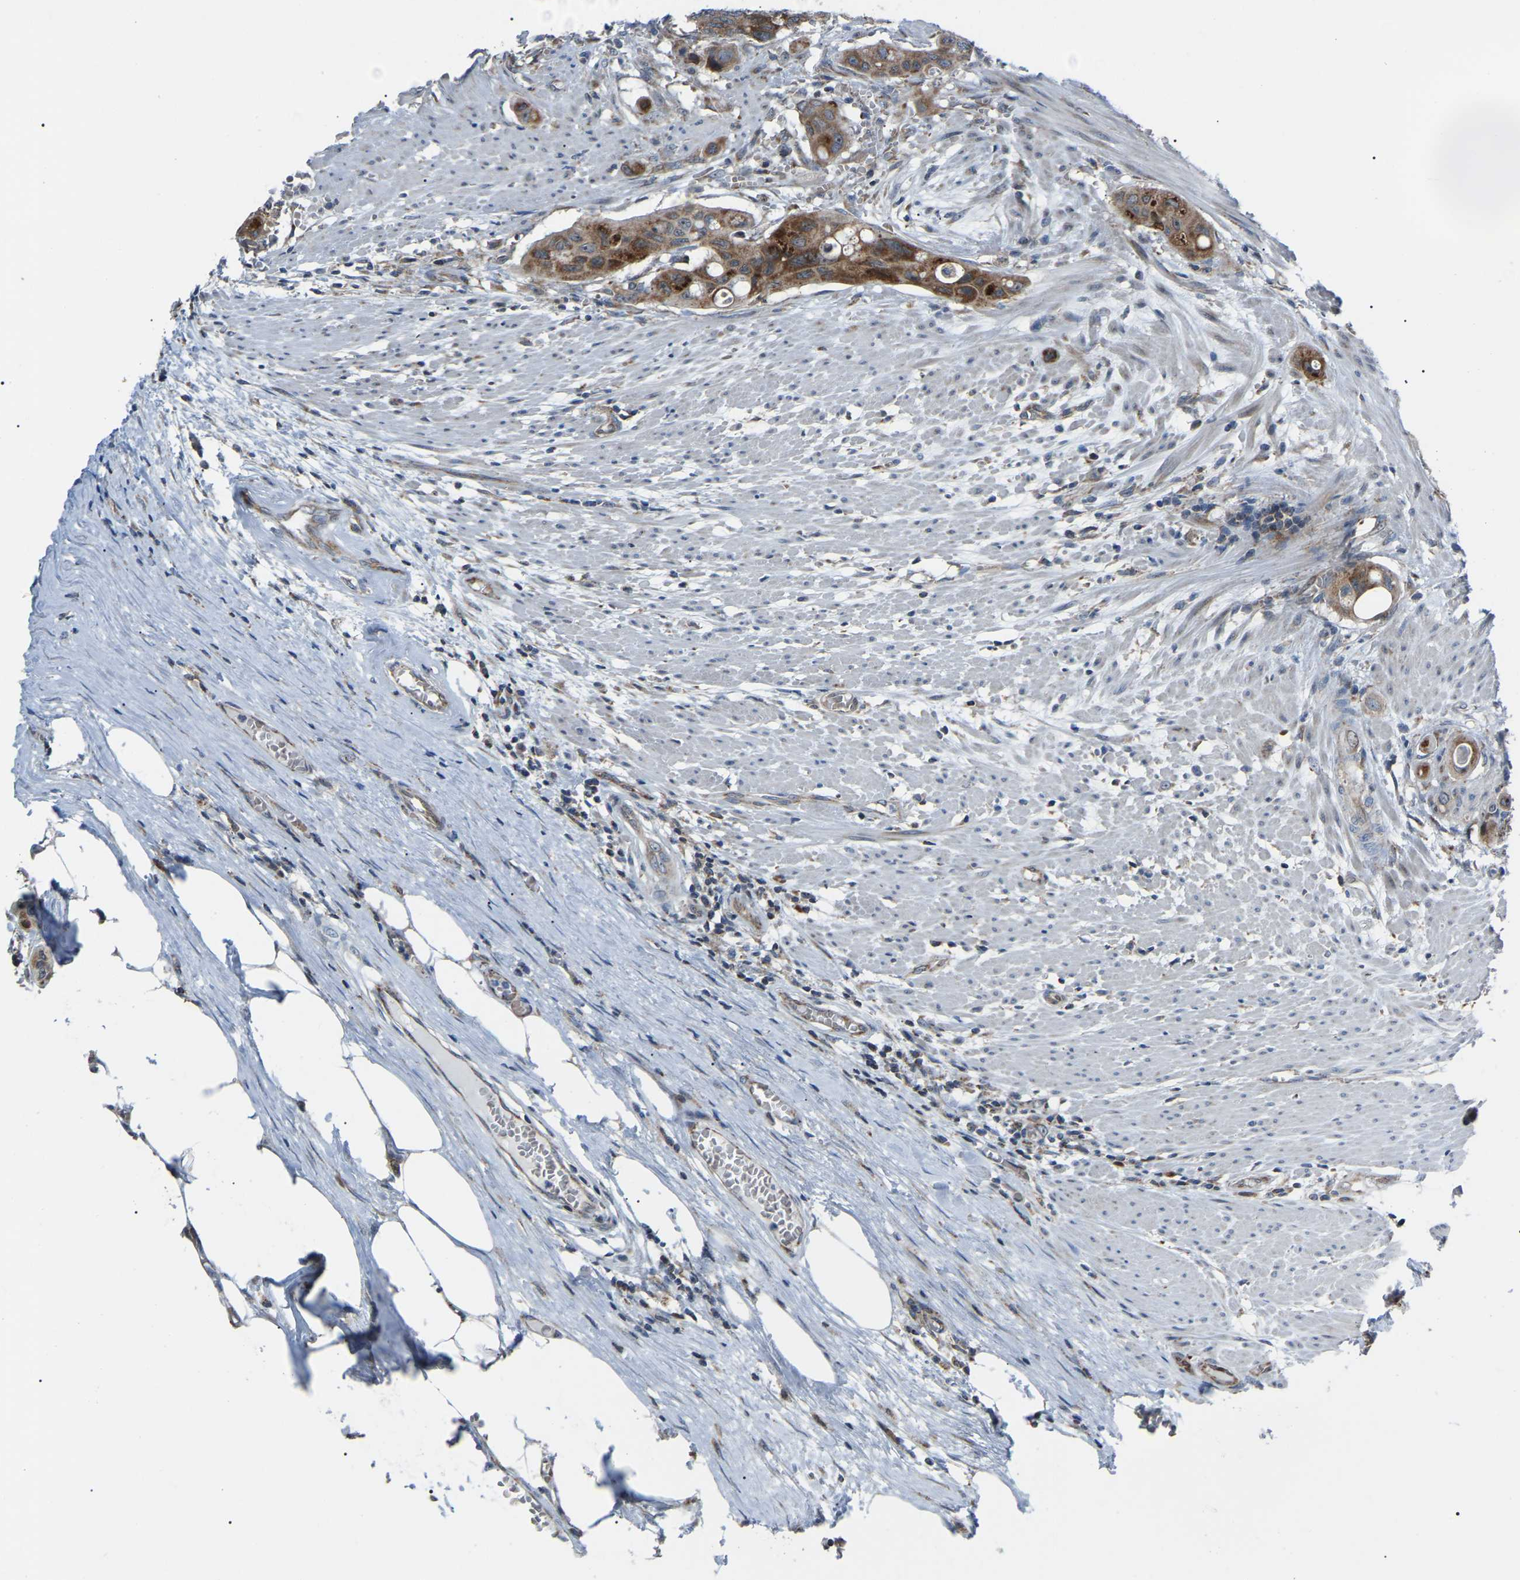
{"staining": {"intensity": "strong", "quantity": ">75%", "location": "cytoplasmic/membranous"}, "tissue": "colorectal cancer", "cell_type": "Tumor cells", "image_type": "cancer", "snomed": [{"axis": "morphology", "description": "Adenocarcinoma, NOS"}, {"axis": "topography", "description": "Colon"}], "caption": "Colorectal cancer (adenocarcinoma) stained with immunohistochemistry demonstrates strong cytoplasmic/membranous positivity in approximately >75% of tumor cells.", "gene": "AGO2", "patient": {"sex": "female", "age": 57}}